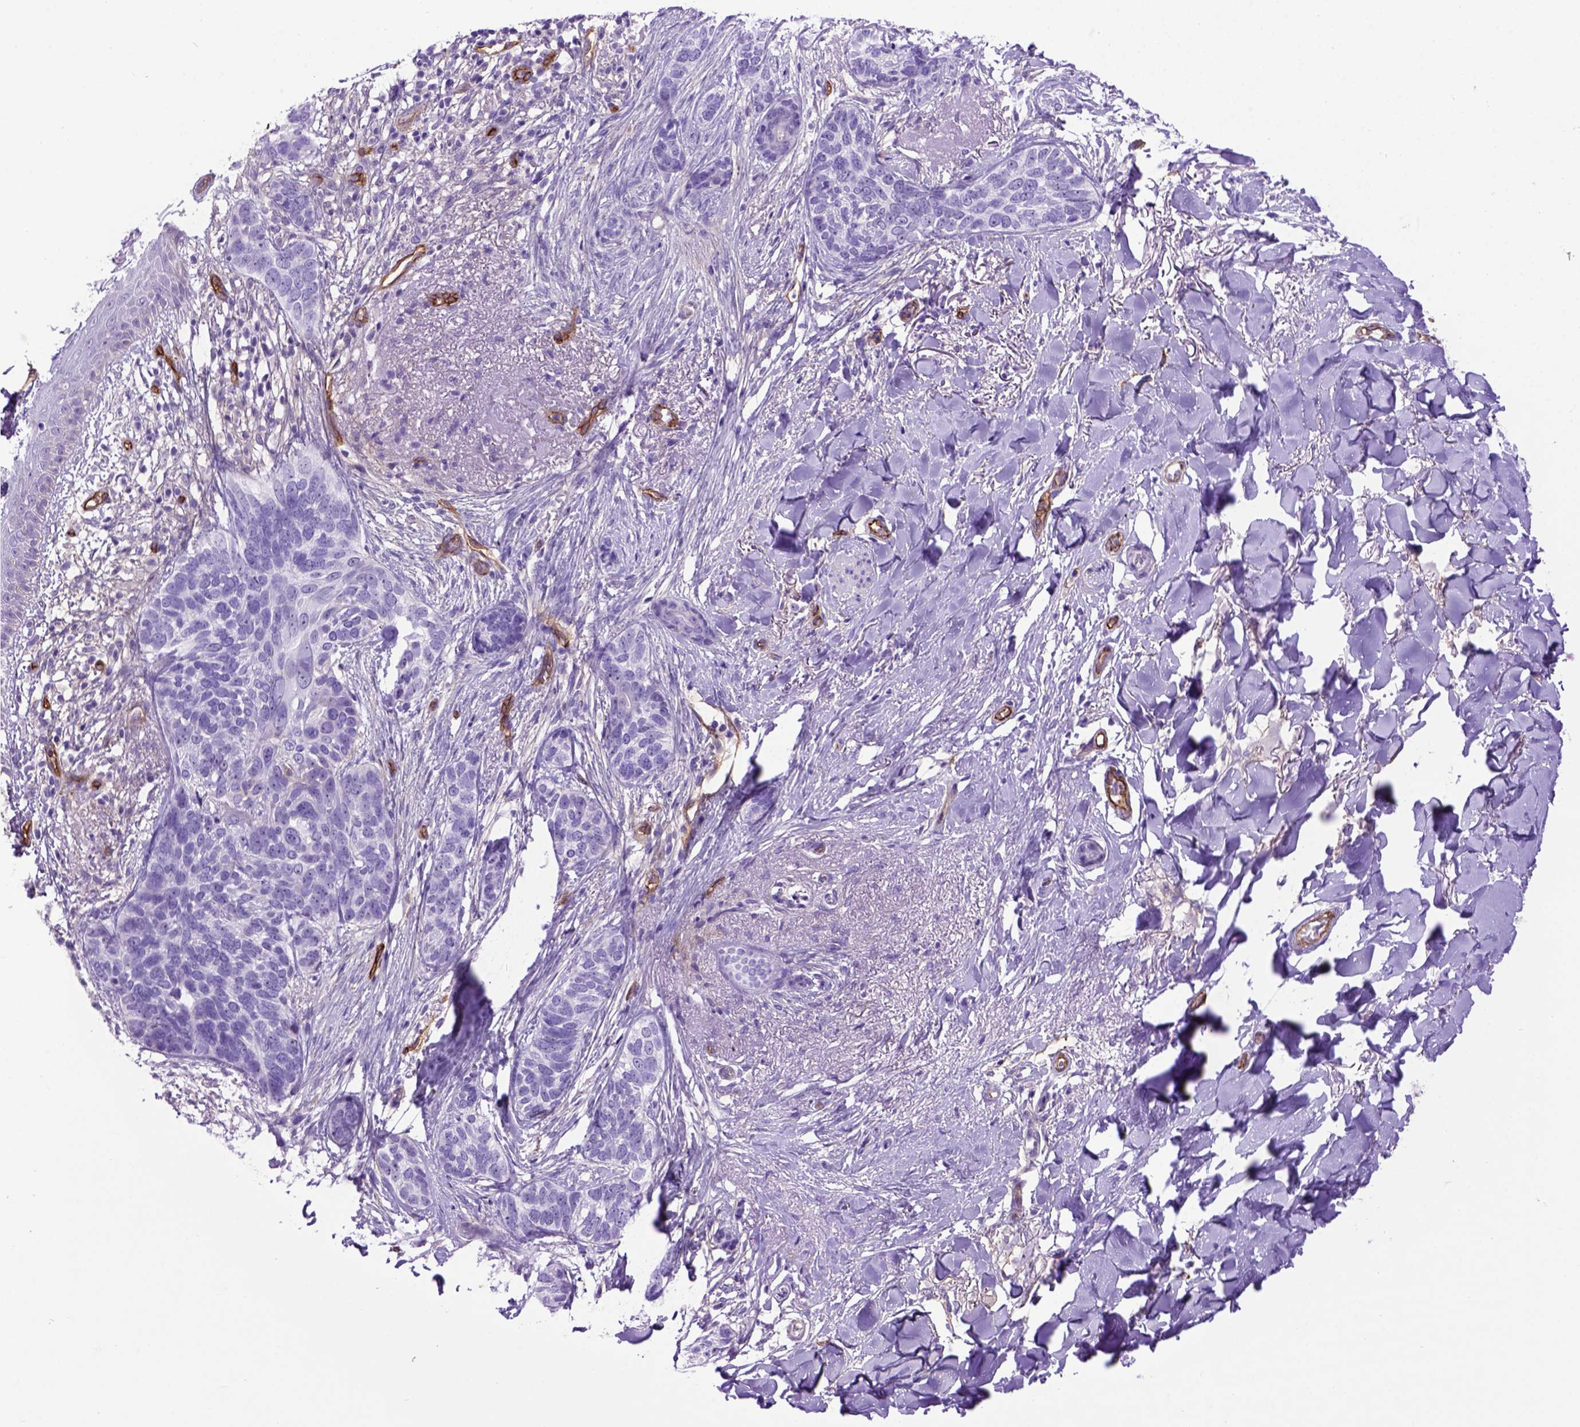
{"staining": {"intensity": "negative", "quantity": "none", "location": "none"}, "tissue": "skin cancer", "cell_type": "Tumor cells", "image_type": "cancer", "snomed": [{"axis": "morphology", "description": "Normal tissue, NOS"}, {"axis": "morphology", "description": "Basal cell carcinoma"}, {"axis": "topography", "description": "Skin"}], "caption": "Immunohistochemical staining of human skin cancer (basal cell carcinoma) demonstrates no significant staining in tumor cells. The staining was performed using DAB to visualize the protein expression in brown, while the nuclei were stained in blue with hematoxylin (Magnification: 20x).", "gene": "ENG", "patient": {"sex": "male", "age": 84}}